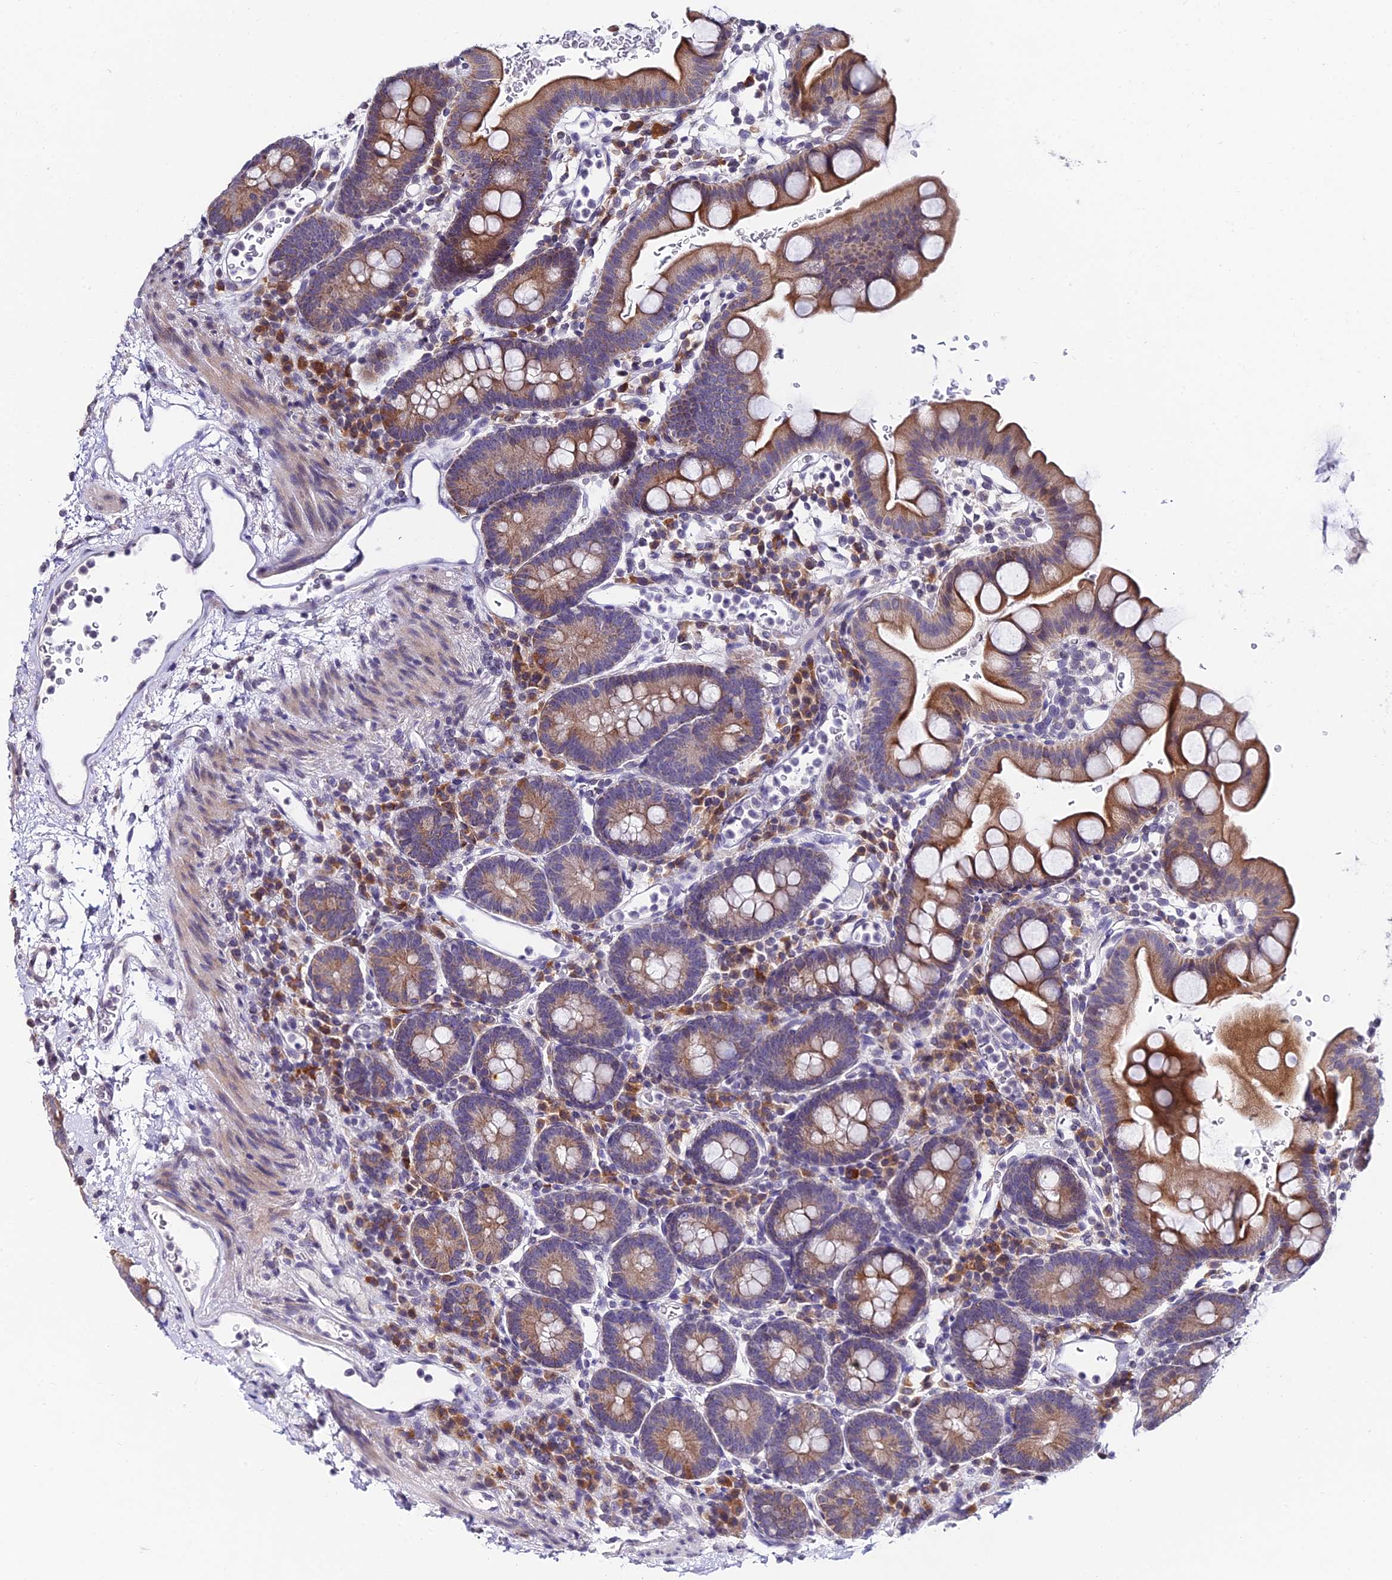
{"staining": {"intensity": "moderate", "quantity": ">75%", "location": "cytoplasmic/membranous"}, "tissue": "small intestine", "cell_type": "Glandular cells", "image_type": "normal", "snomed": [{"axis": "morphology", "description": "Normal tissue, NOS"}, {"axis": "topography", "description": "Stomach, upper"}, {"axis": "topography", "description": "Stomach, lower"}, {"axis": "topography", "description": "Small intestine"}], "caption": "Protein positivity by immunohistochemistry demonstrates moderate cytoplasmic/membranous positivity in about >75% of glandular cells in normal small intestine.", "gene": "CDNF", "patient": {"sex": "male", "age": 68}}